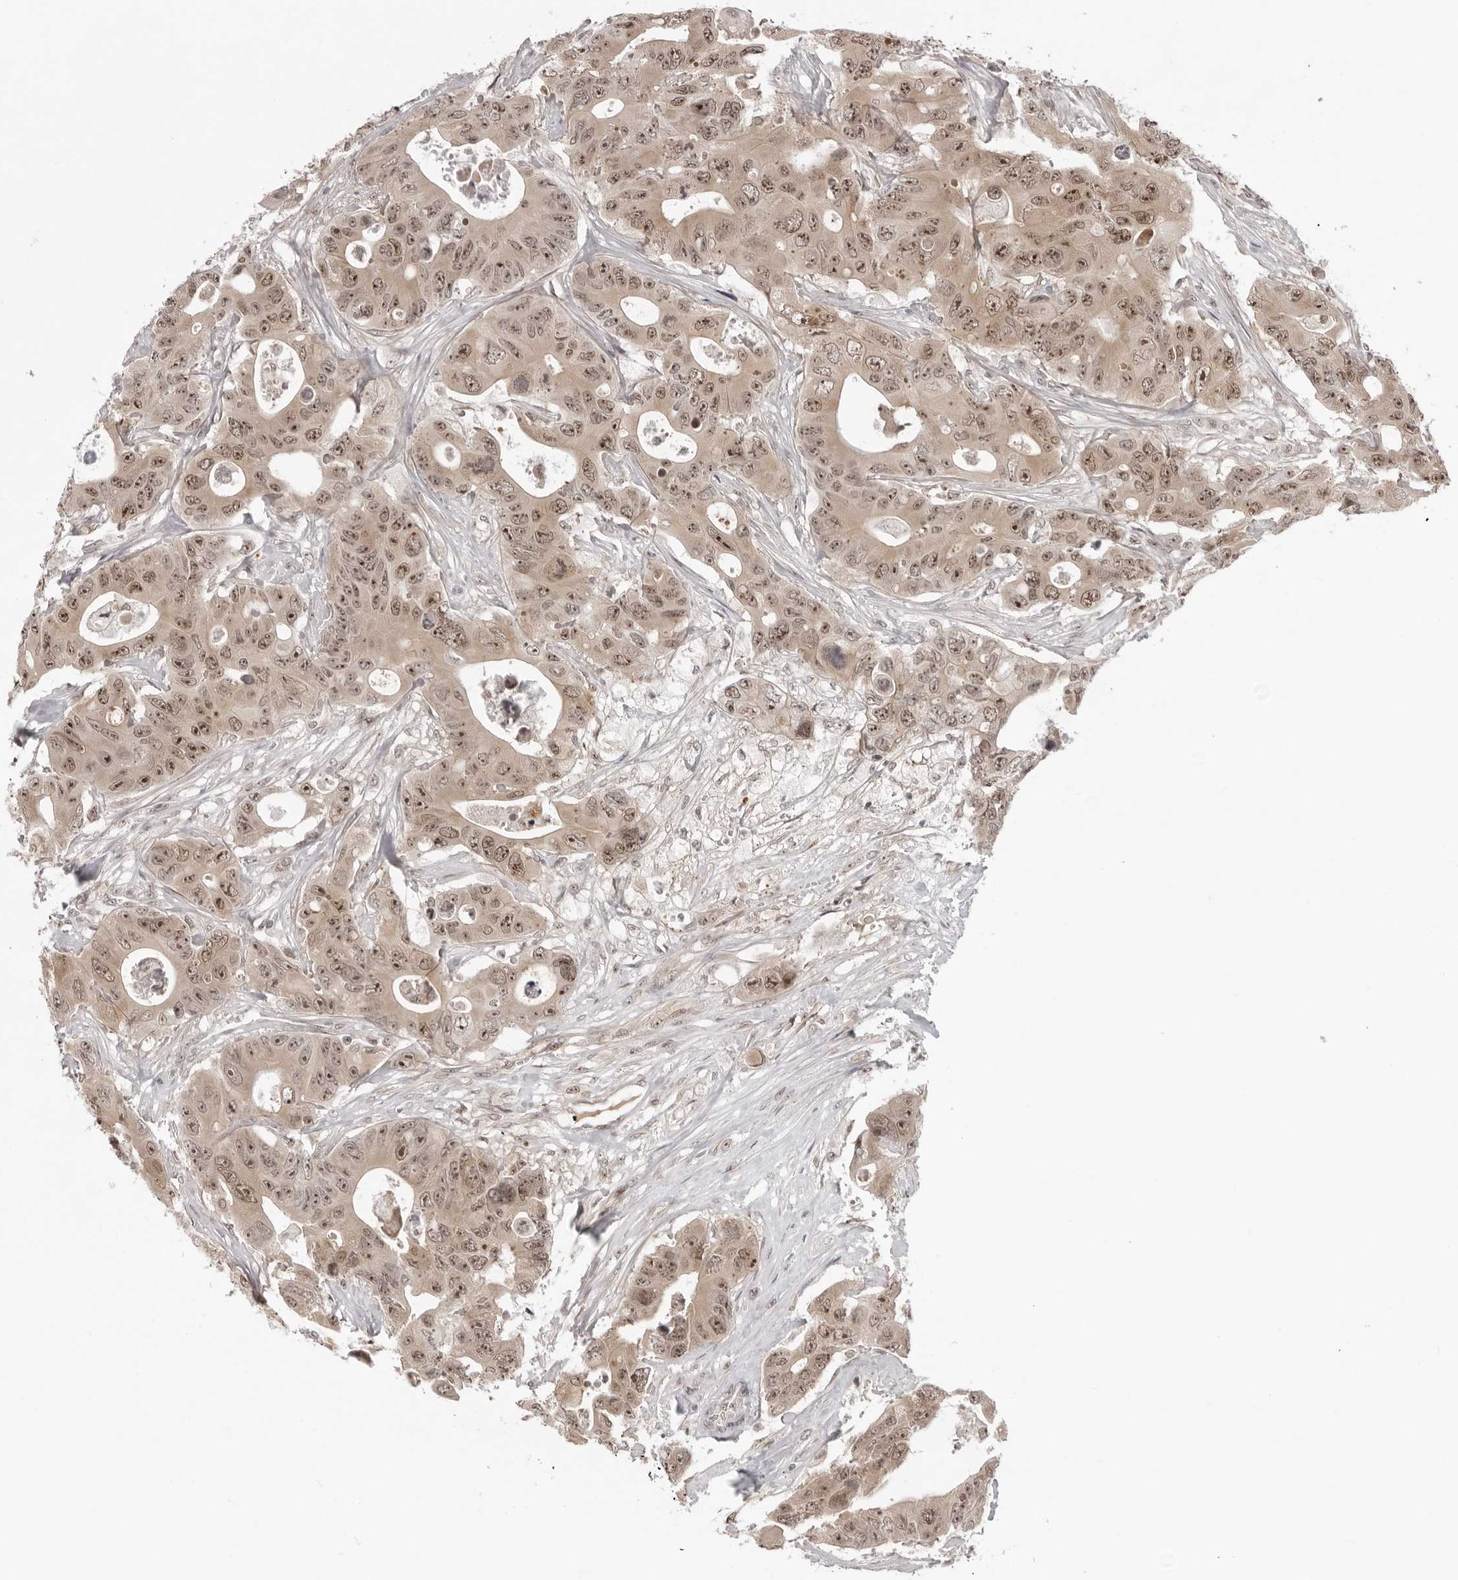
{"staining": {"intensity": "moderate", "quantity": ">75%", "location": "cytoplasmic/membranous,nuclear"}, "tissue": "colorectal cancer", "cell_type": "Tumor cells", "image_type": "cancer", "snomed": [{"axis": "morphology", "description": "Adenocarcinoma, NOS"}, {"axis": "topography", "description": "Colon"}], "caption": "High-magnification brightfield microscopy of adenocarcinoma (colorectal) stained with DAB (brown) and counterstained with hematoxylin (blue). tumor cells exhibit moderate cytoplasmic/membranous and nuclear staining is present in approximately>75% of cells.", "gene": "EXOSC10", "patient": {"sex": "female", "age": 46}}